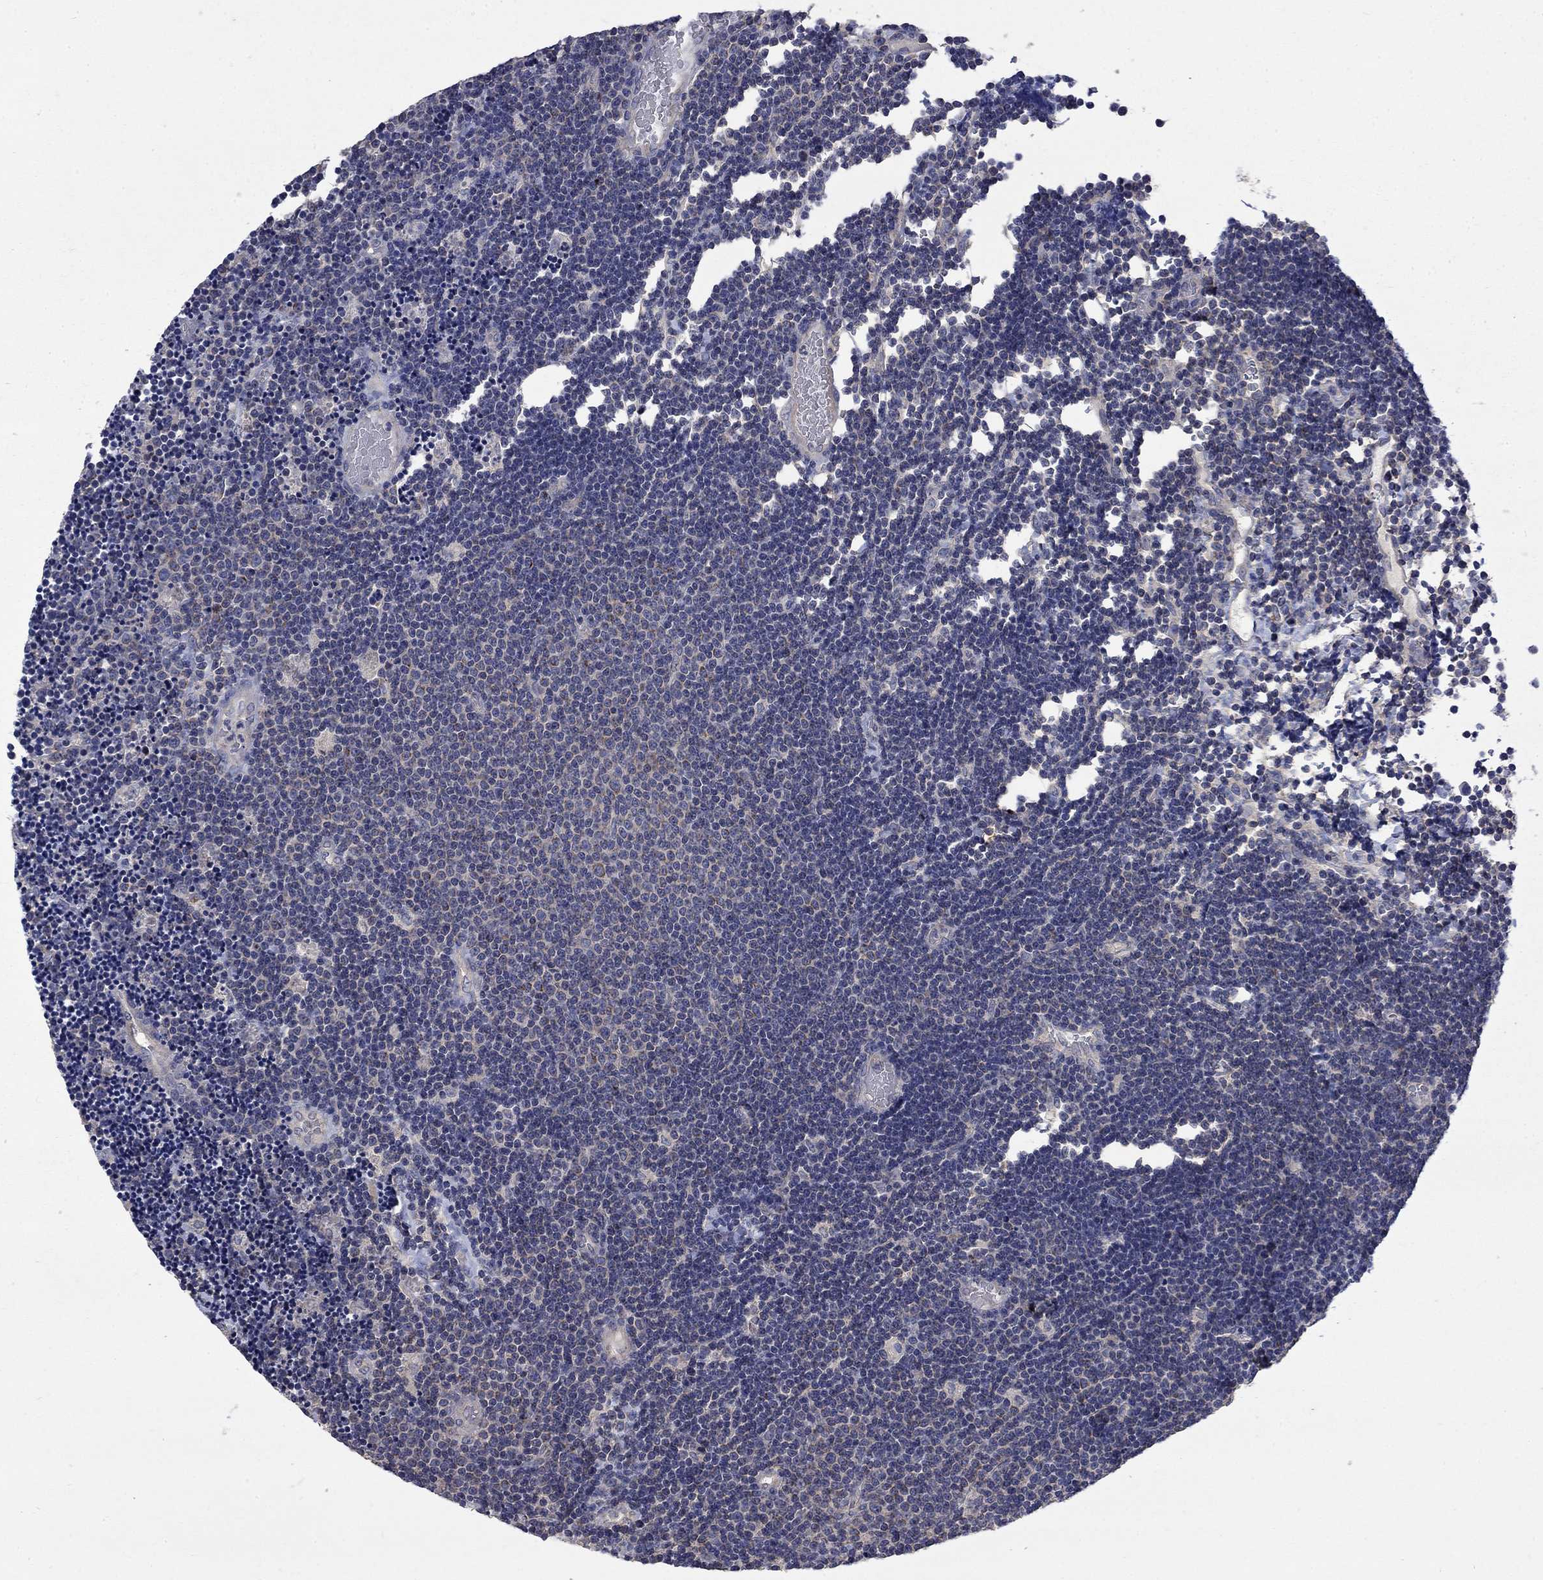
{"staining": {"intensity": "negative", "quantity": "none", "location": "none"}, "tissue": "lymphoma", "cell_type": "Tumor cells", "image_type": "cancer", "snomed": [{"axis": "morphology", "description": "Malignant lymphoma, non-Hodgkin's type, Low grade"}, {"axis": "topography", "description": "Brain"}], "caption": "This is an immunohistochemistry (IHC) photomicrograph of lymphoma. There is no expression in tumor cells.", "gene": "HSPA12A", "patient": {"sex": "female", "age": 66}}